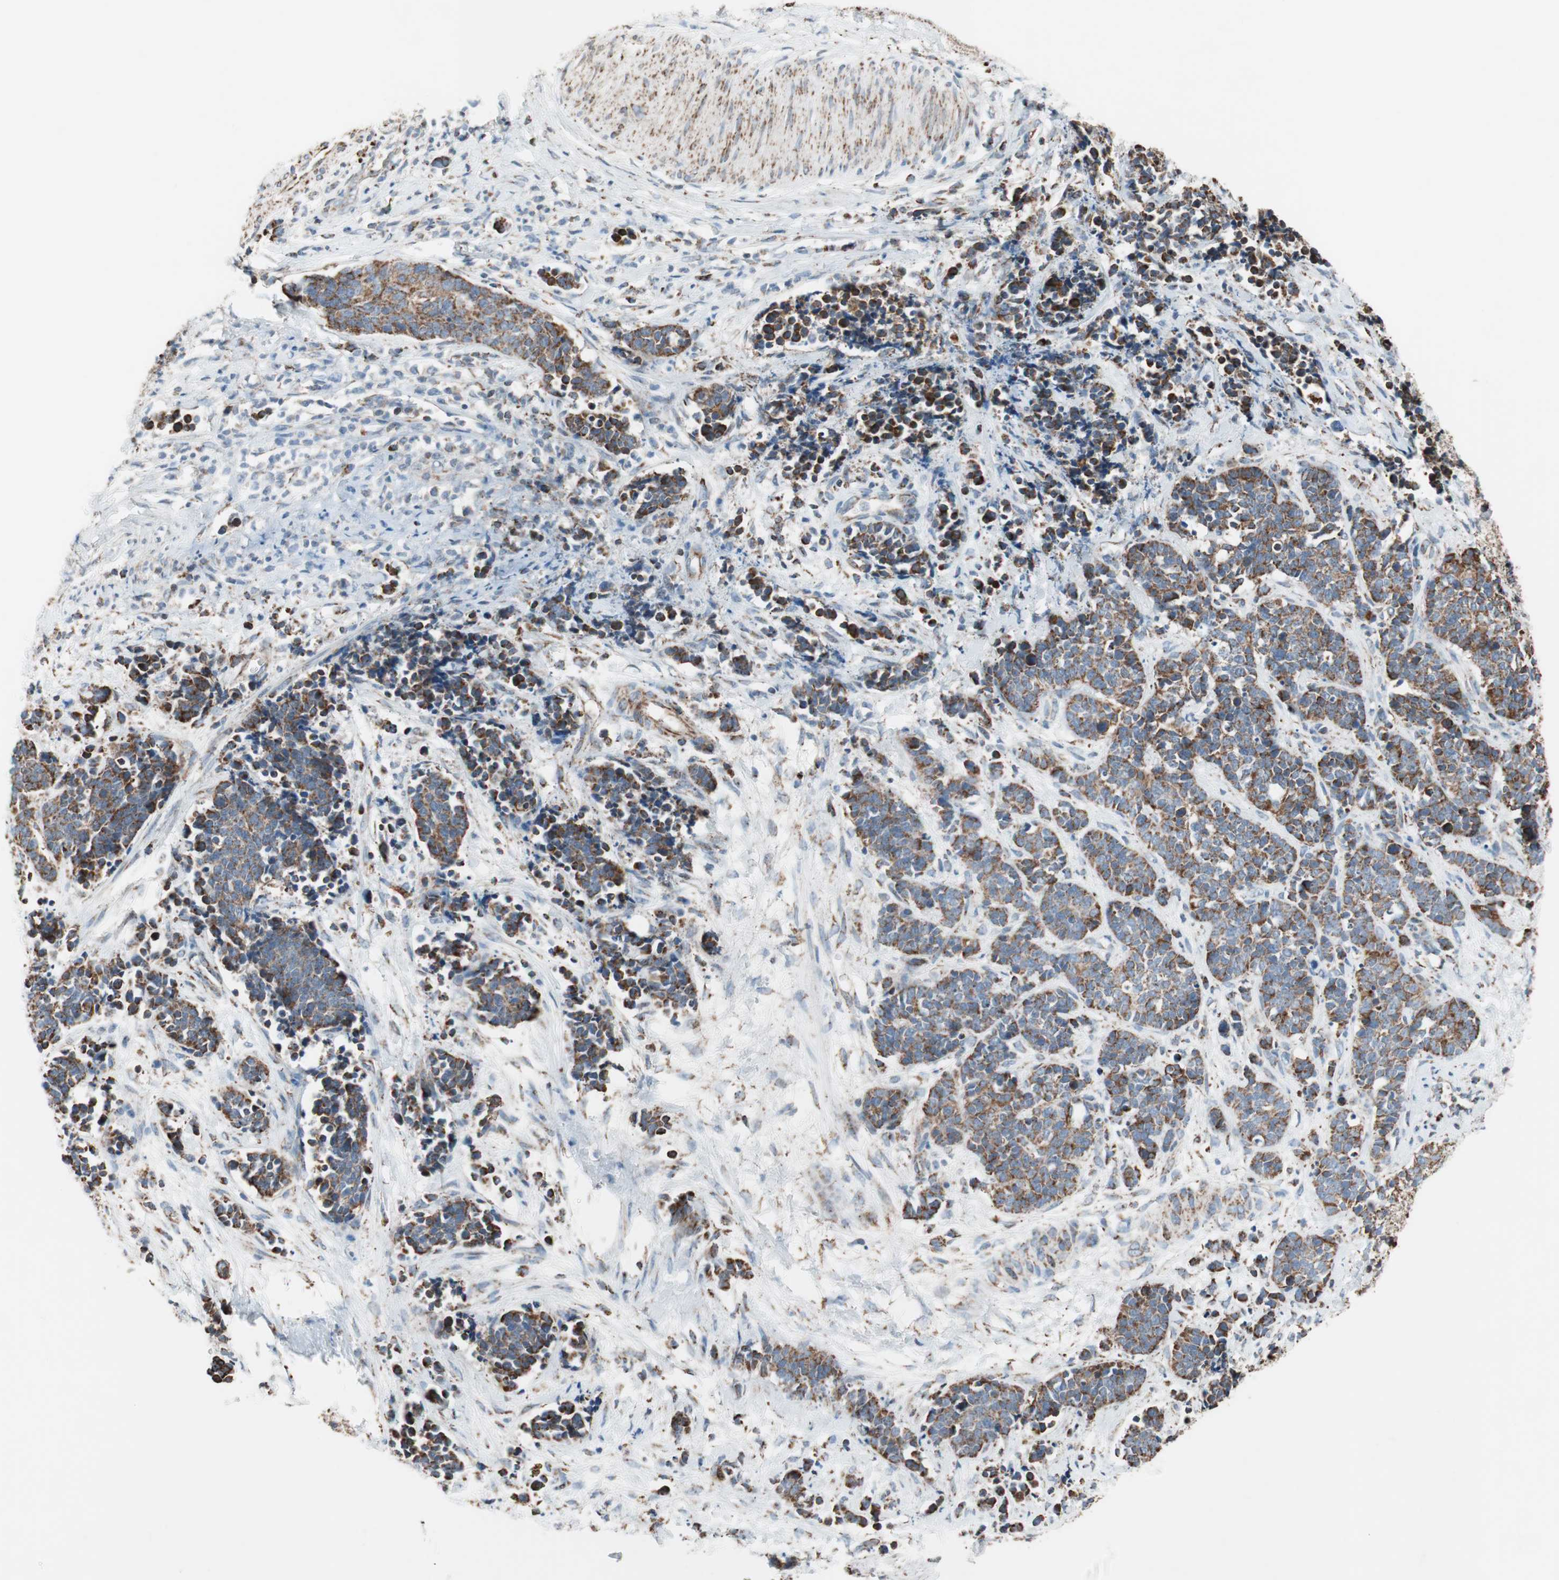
{"staining": {"intensity": "strong", "quantity": ">75%", "location": "cytoplasmic/membranous"}, "tissue": "cervical cancer", "cell_type": "Tumor cells", "image_type": "cancer", "snomed": [{"axis": "morphology", "description": "Squamous cell carcinoma, NOS"}, {"axis": "topography", "description": "Cervix"}], "caption": "Human cervical squamous cell carcinoma stained with a protein marker demonstrates strong staining in tumor cells.", "gene": "PCSK4", "patient": {"sex": "female", "age": 35}}